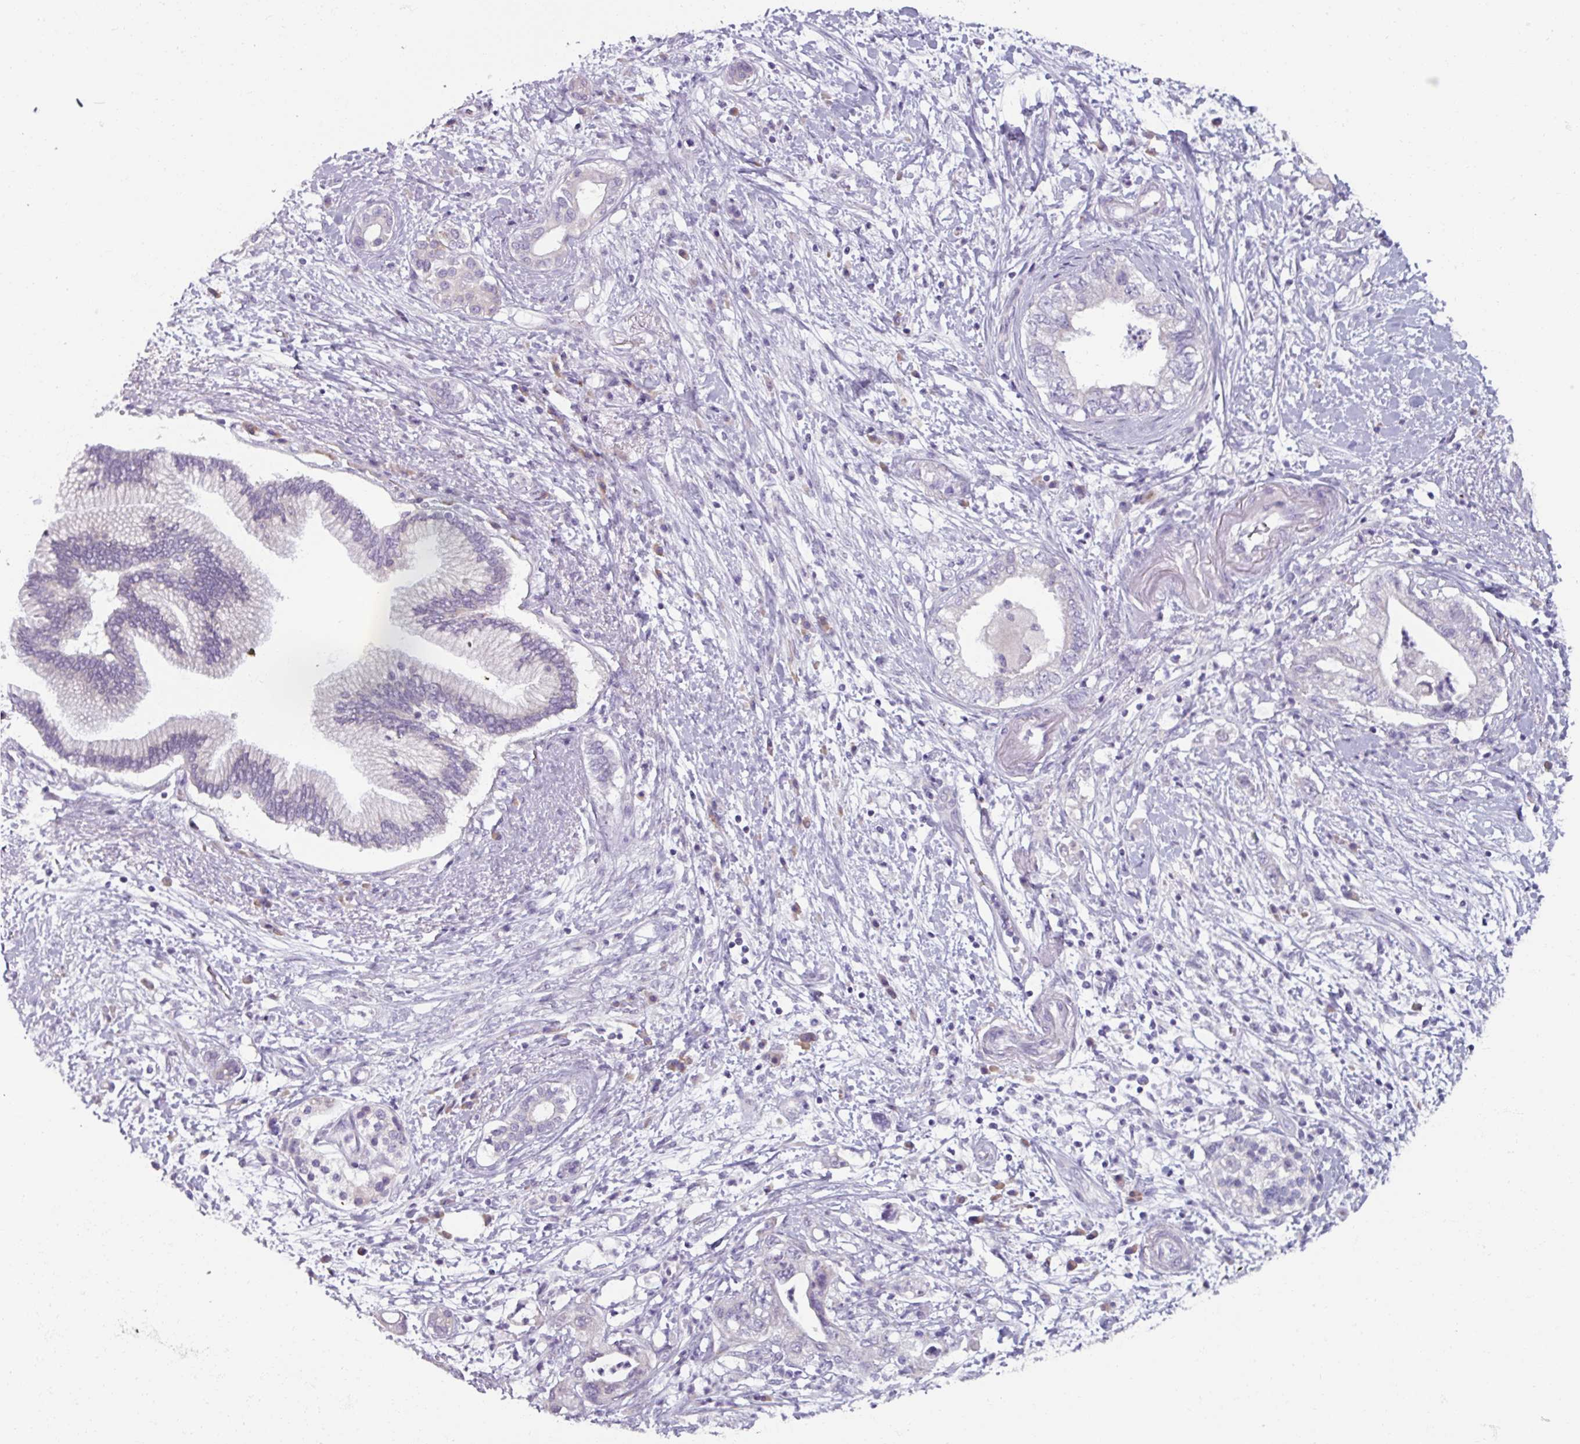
{"staining": {"intensity": "negative", "quantity": "none", "location": "none"}, "tissue": "pancreatic cancer", "cell_type": "Tumor cells", "image_type": "cancer", "snomed": [{"axis": "morphology", "description": "Adenocarcinoma, NOS"}, {"axis": "topography", "description": "Pancreas"}], "caption": "A histopathology image of human adenocarcinoma (pancreatic) is negative for staining in tumor cells.", "gene": "SMIM11", "patient": {"sex": "female", "age": 73}}